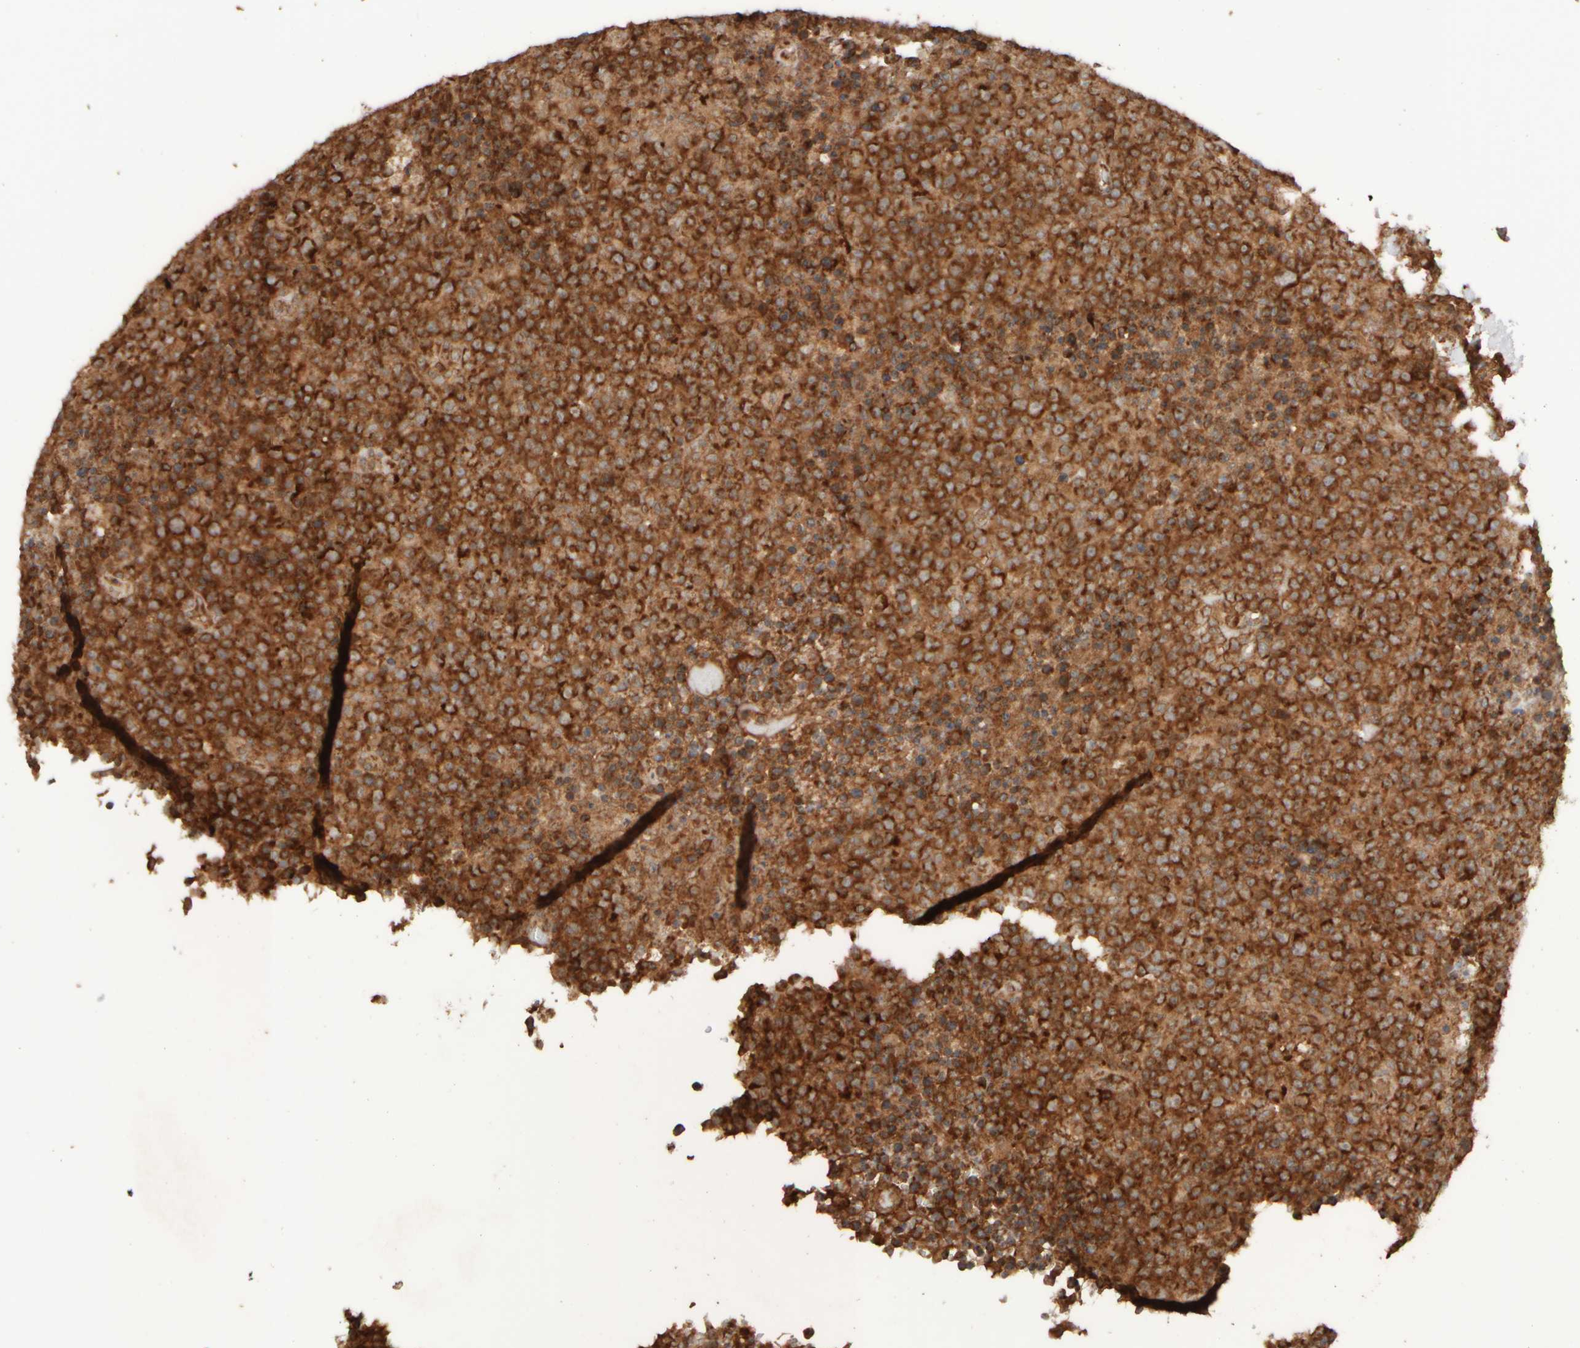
{"staining": {"intensity": "strong", "quantity": ">75%", "location": "cytoplasmic/membranous"}, "tissue": "lymphoma", "cell_type": "Tumor cells", "image_type": "cancer", "snomed": [{"axis": "morphology", "description": "Malignant lymphoma, non-Hodgkin's type, High grade"}, {"axis": "topography", "description": "Lymph node"}], "caption": "Protein expression by IHC exhibits strong cytoplasmic/membranous staining in approximately >75% of tumor cells in lymphoma.", "gene": "EIF2B3", "patient": {"sex": "male", "age": 13}}